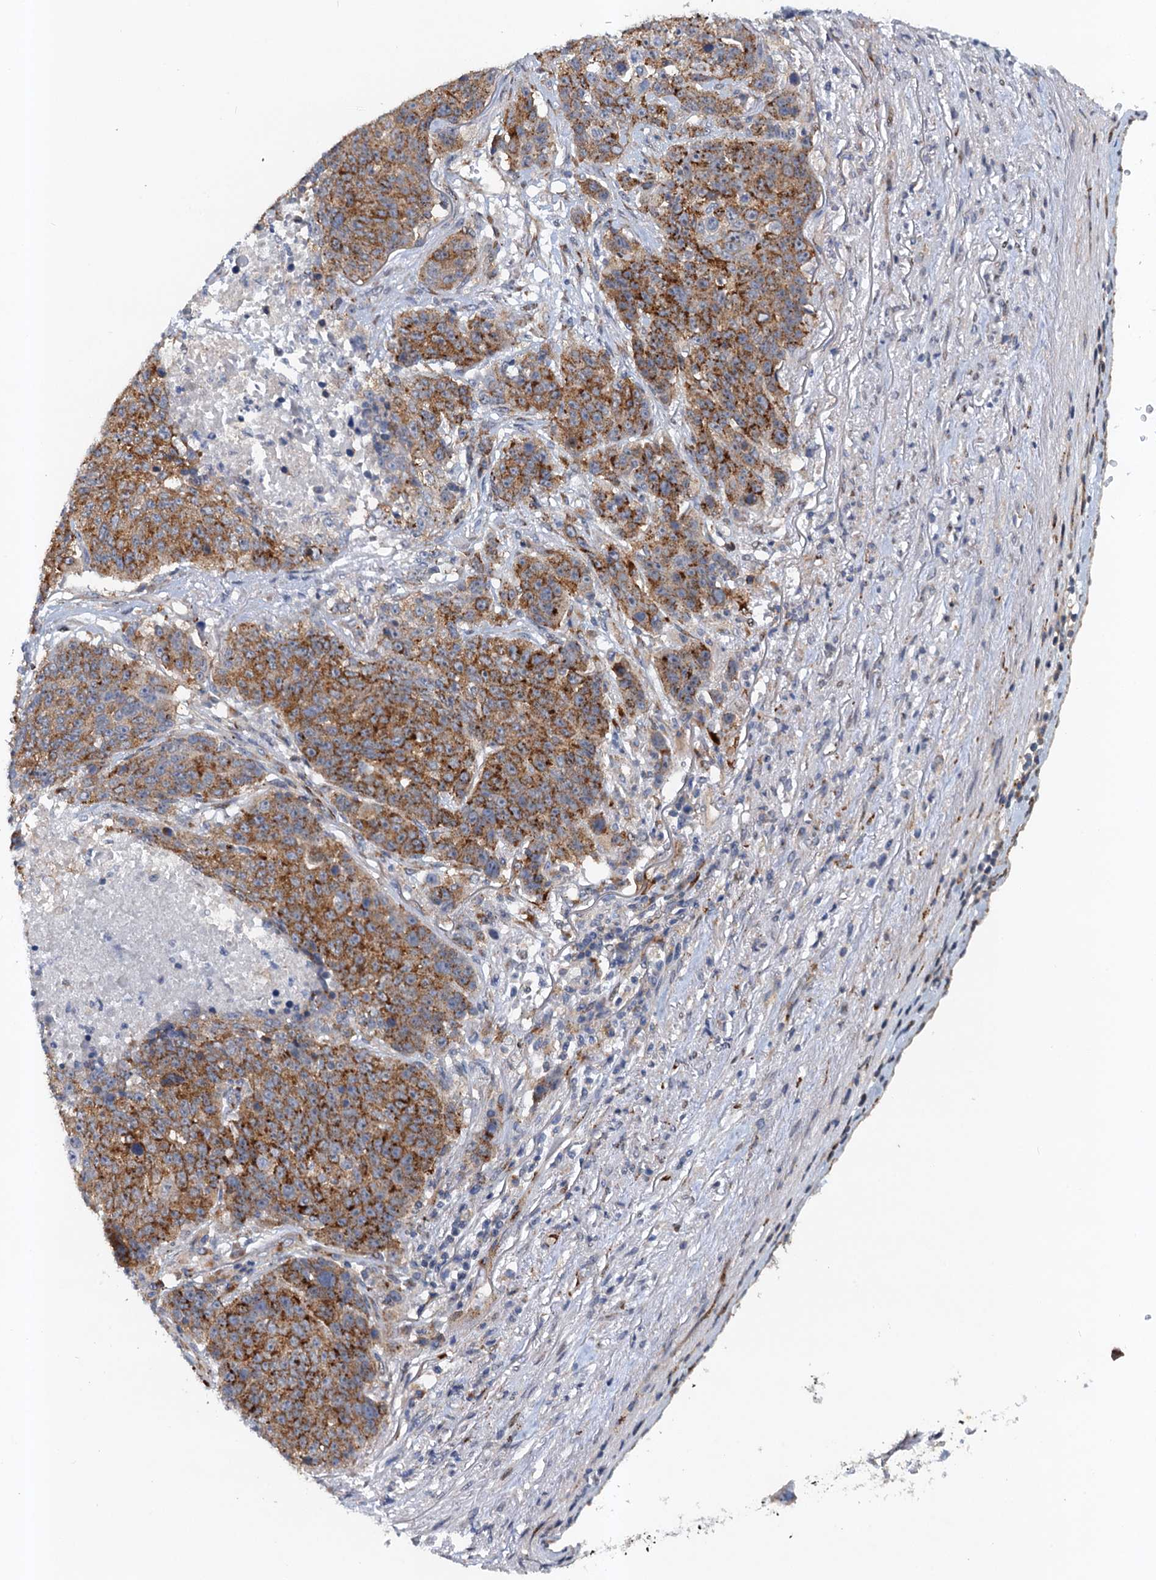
{"staining": {"intensity": "moderate", "quantity": "25%-75%", "location": "cytoplasmic/membranous"}, "tissue": "lung cancer", "cell_type": "Tumor cells", "image_type": "cancer", "snomed": [{"axis": "morphology", "description": "Normal tissue, NOS"}, {"axis": "morphology", "description": "Squamous cell carcinoma, NOS"}, {"axis": "topography", "description": "Lymph node"}, {"axis": "topography", "description": "Lung"}], "caption": "Lung cancer (squamous cell carcinoma) stained with IHC shows moderate cytoplasmic/membranous staining in about 25%-75% of tumor cells.", "gene": "NBEA", "patient": {"sex": "male", "age": 66}}